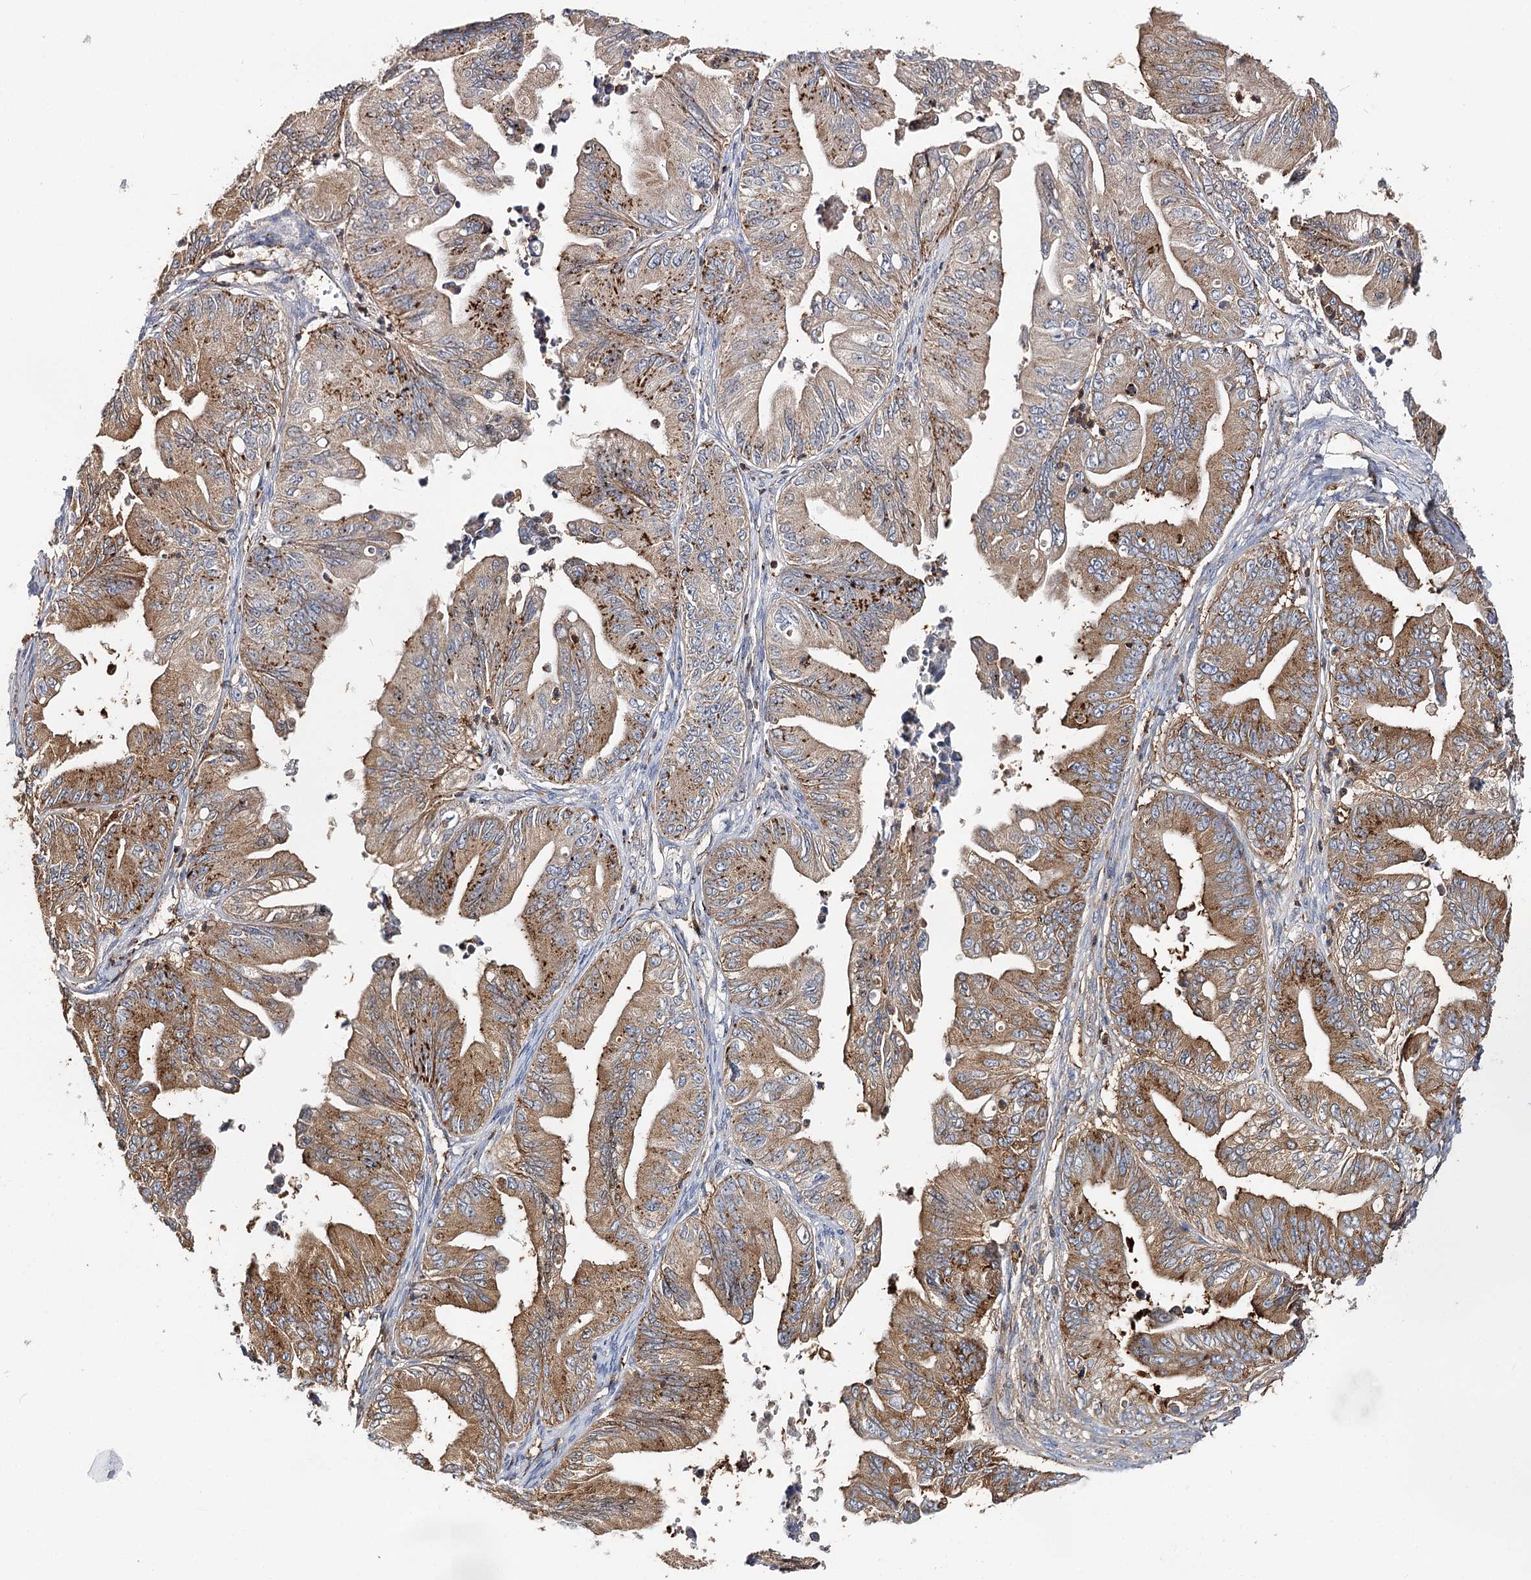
{"staining": {"intensity": "moderate", "quantity": ">75%", "location": "cytoplasmic/membranous"}, "tissue": "ovarian cancer", "cell_type": "Tumor cells", "image_type": "cancer", "snomed": [{"axis": "morphology", "description": "Cystadenocarcinoma, mucinous, NOS"}, {"axis": "topography", "description": "Ovary"}], "caption": "Moderate cytoplasmic/membranous protein positivity is identified in about >75% of tumor cells in ovarian cancer. The staining is performed using DAB (3,3'-diaminobenzidine) brown chromogen to label protein expression. The nuclei are counter-stained blue using hematoxylin.", "gene": "SEC24B", "patient": {"sex": "female", "age": 71}}